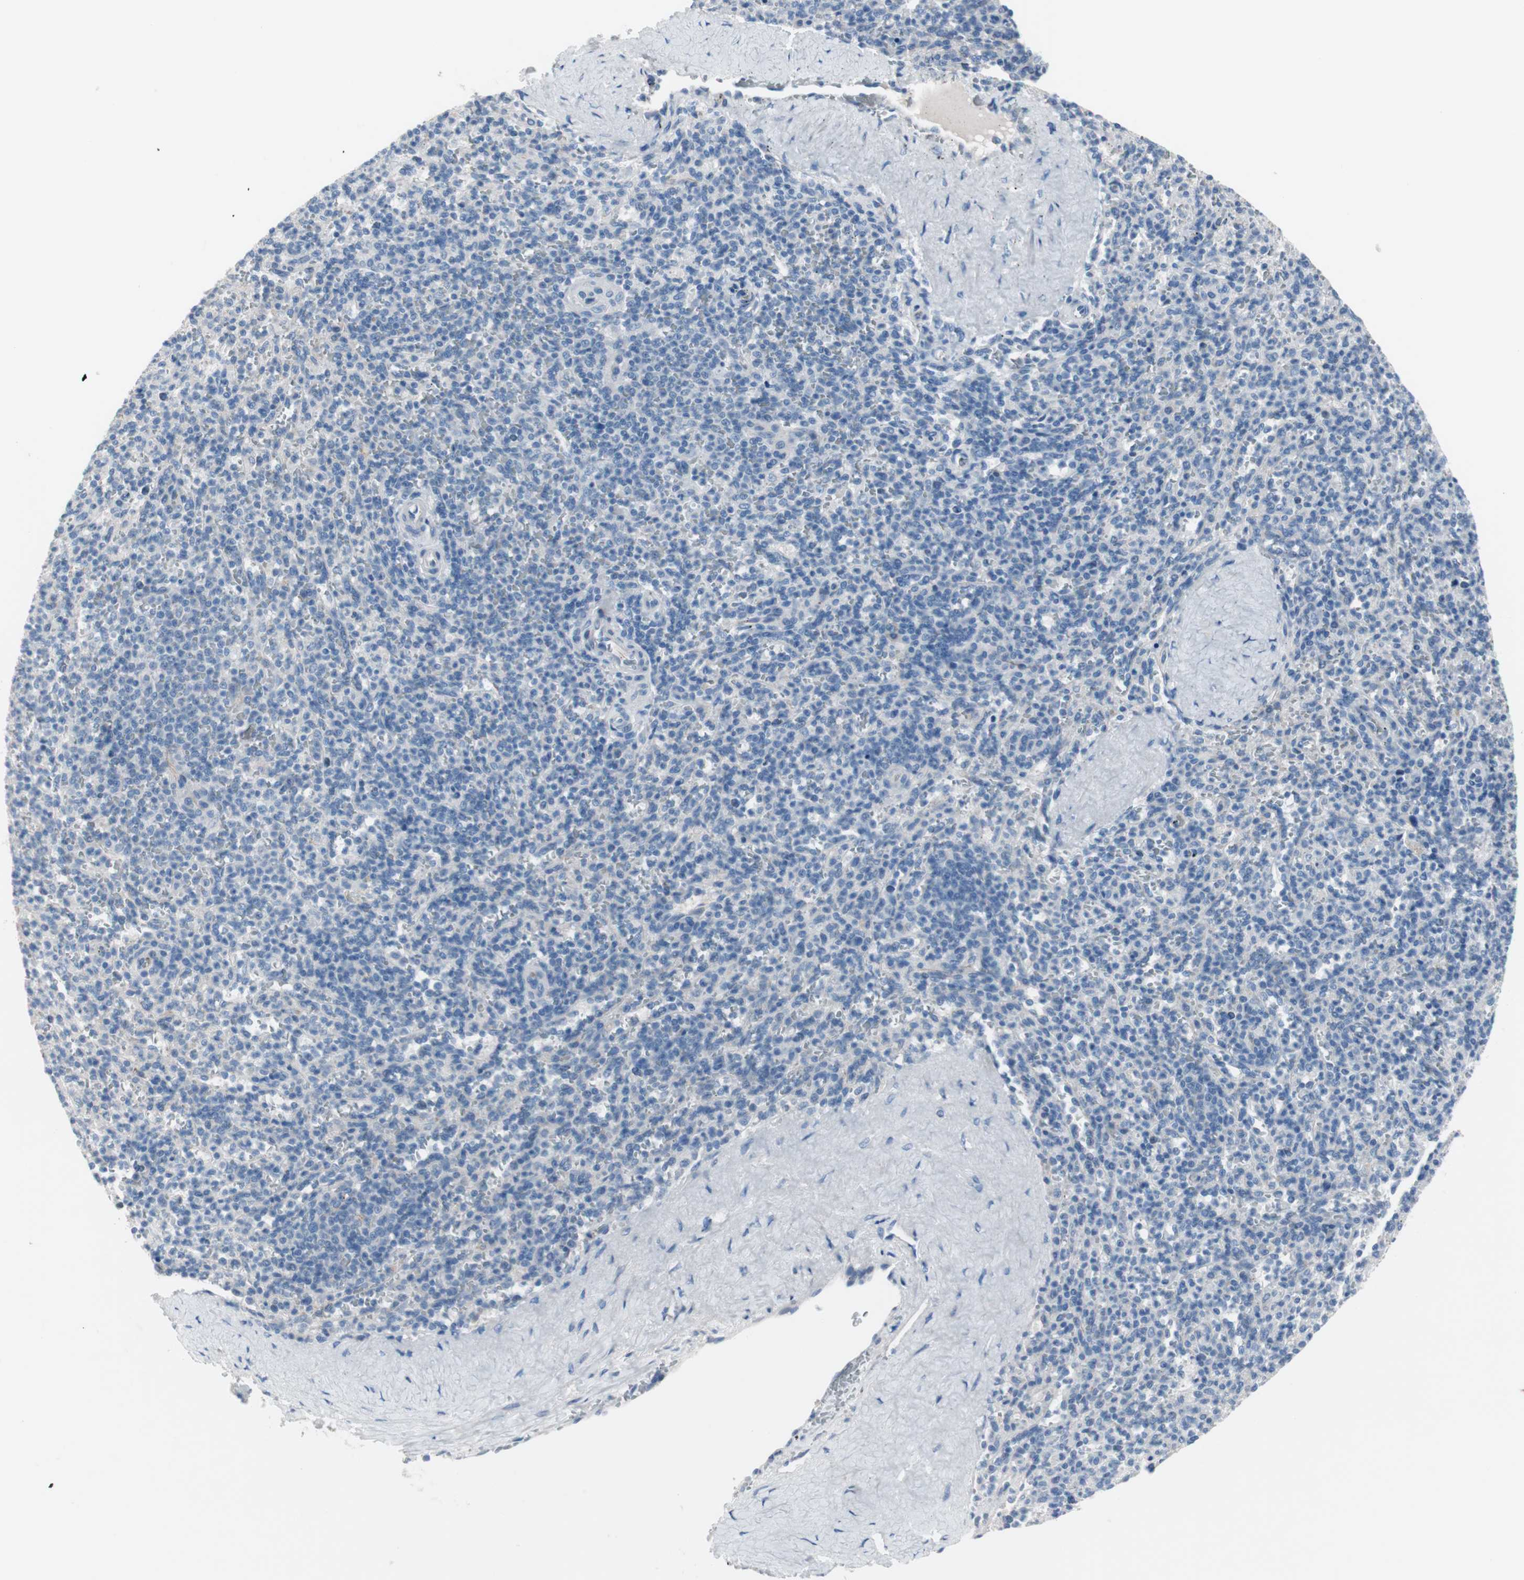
{"staining": {"intensity": "moderate", "quantity": "<25%", "location": "cytoplasmic/membranous"}, "tissue": "spleen", "cell_type": "Cells in red pulp", "image_type": "normal", "snomed": [{"axis": "morphology", "description": "Normal tissue, NOS"}, {"axis": "topography", "description": "Spleen"}], "caption": "A brown stain labels moderate cytoplasmic/membranous expression of a protein in cells in red pulp of unremarkable spleen.", "gene": "ULBP1", "patient": {"sex": "male", "age": 36}}